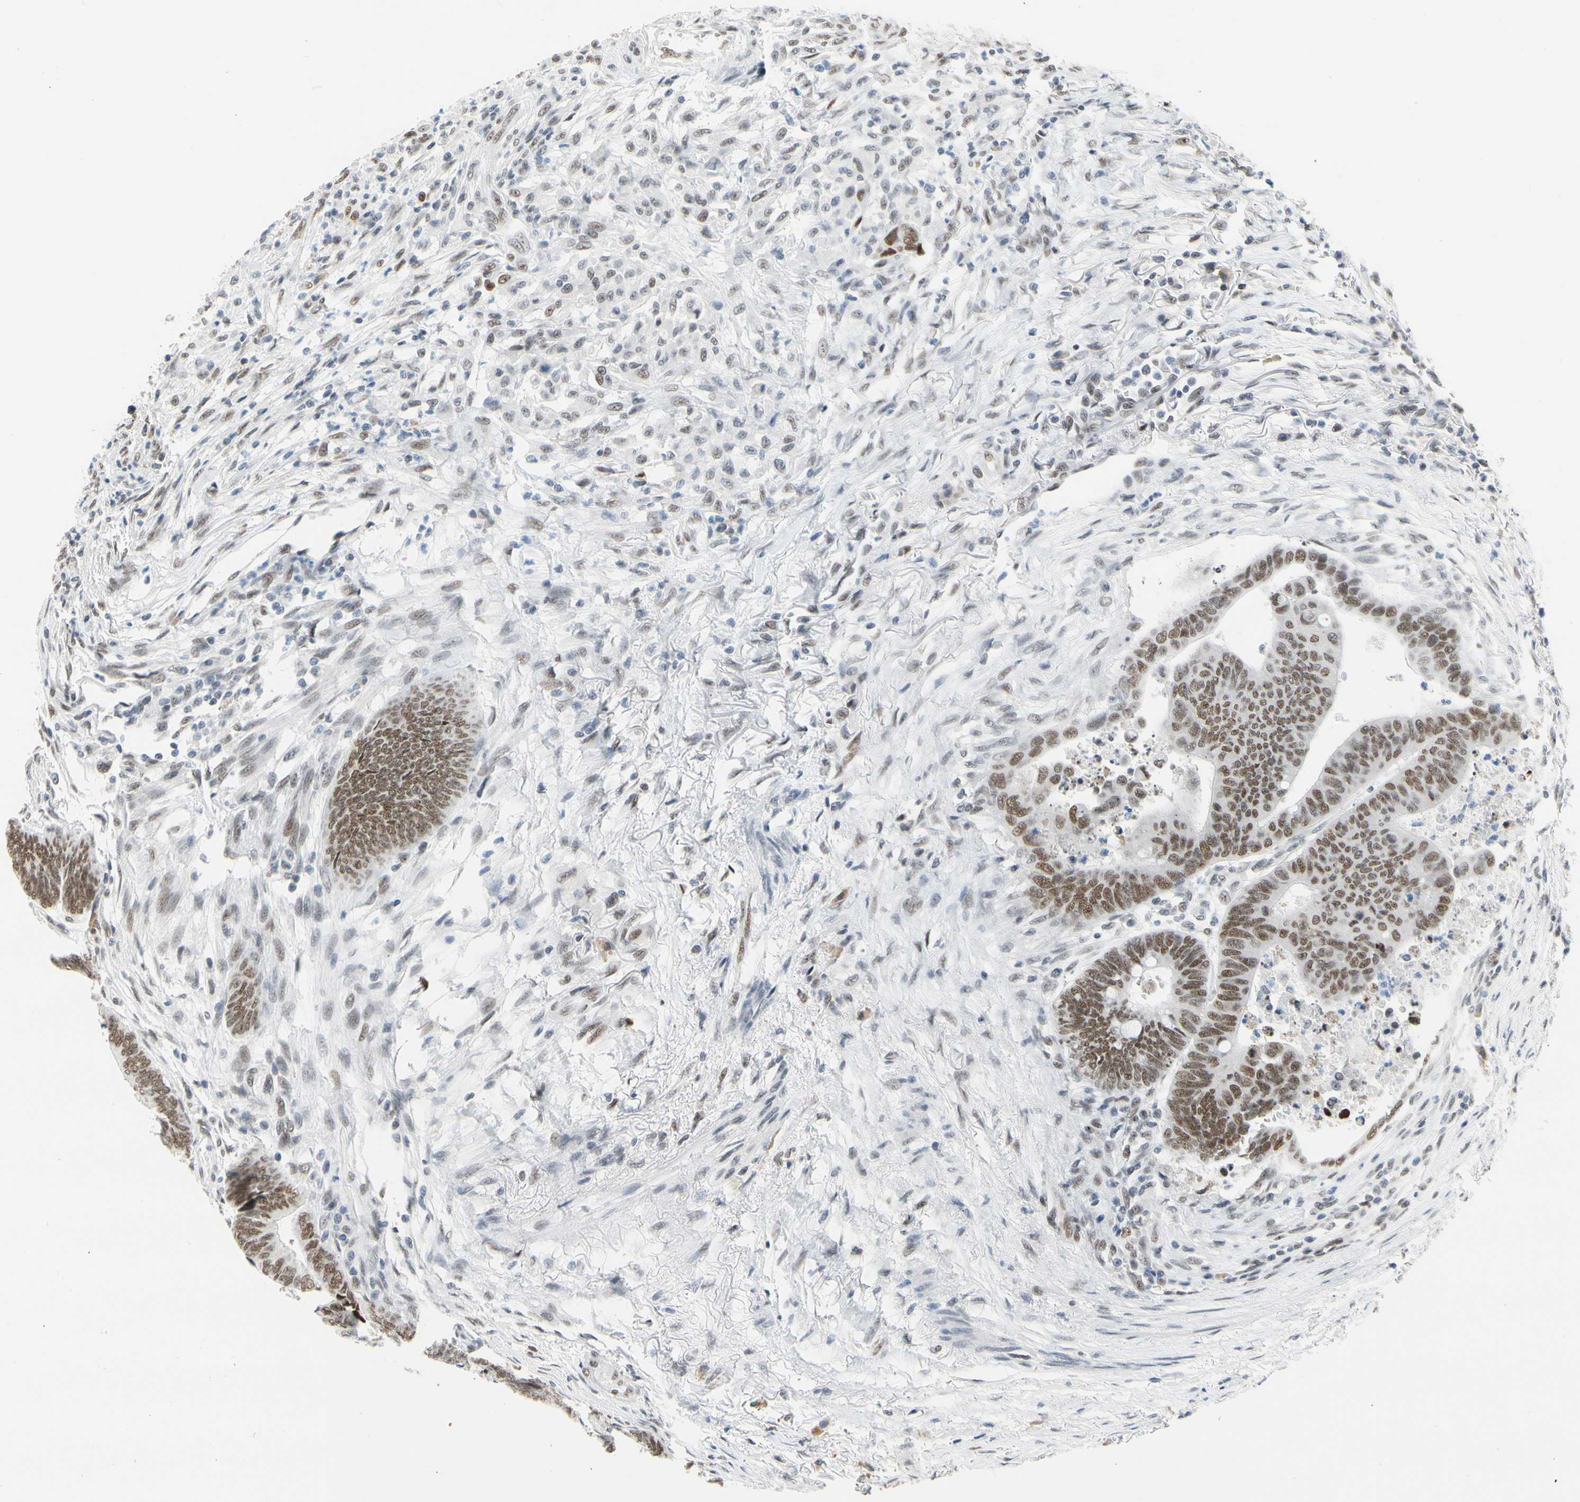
{"staining": {"intensity": "moderate", "quantity": ">75%", "location": "nuclear"}, "tissue": "colorectal cancer", "cell_type": "Tumor cells", "image_type": "cancer", "snomed": [{"axis": "morphology", "description": "Normal tissue, NOS"}, {"axis": "morphology", "description": "Adenocarcinoma, NOS"}, {"axis": "topography", "description": "Rectum"}, {"axis": "topography", "description": "Peripheral nerve tissue"}], "caption": "Protein positivity by immunohistochemistry (IHC) reveals moderate nuclear positivity in about >75% of tumor cells in colorectal adenocarcinoma. (DAB IHC, brown staining for protein, blue staining for nuclei).", "gene": "ZSCAN16", "patient": {"sex": "male", "age": 92}}